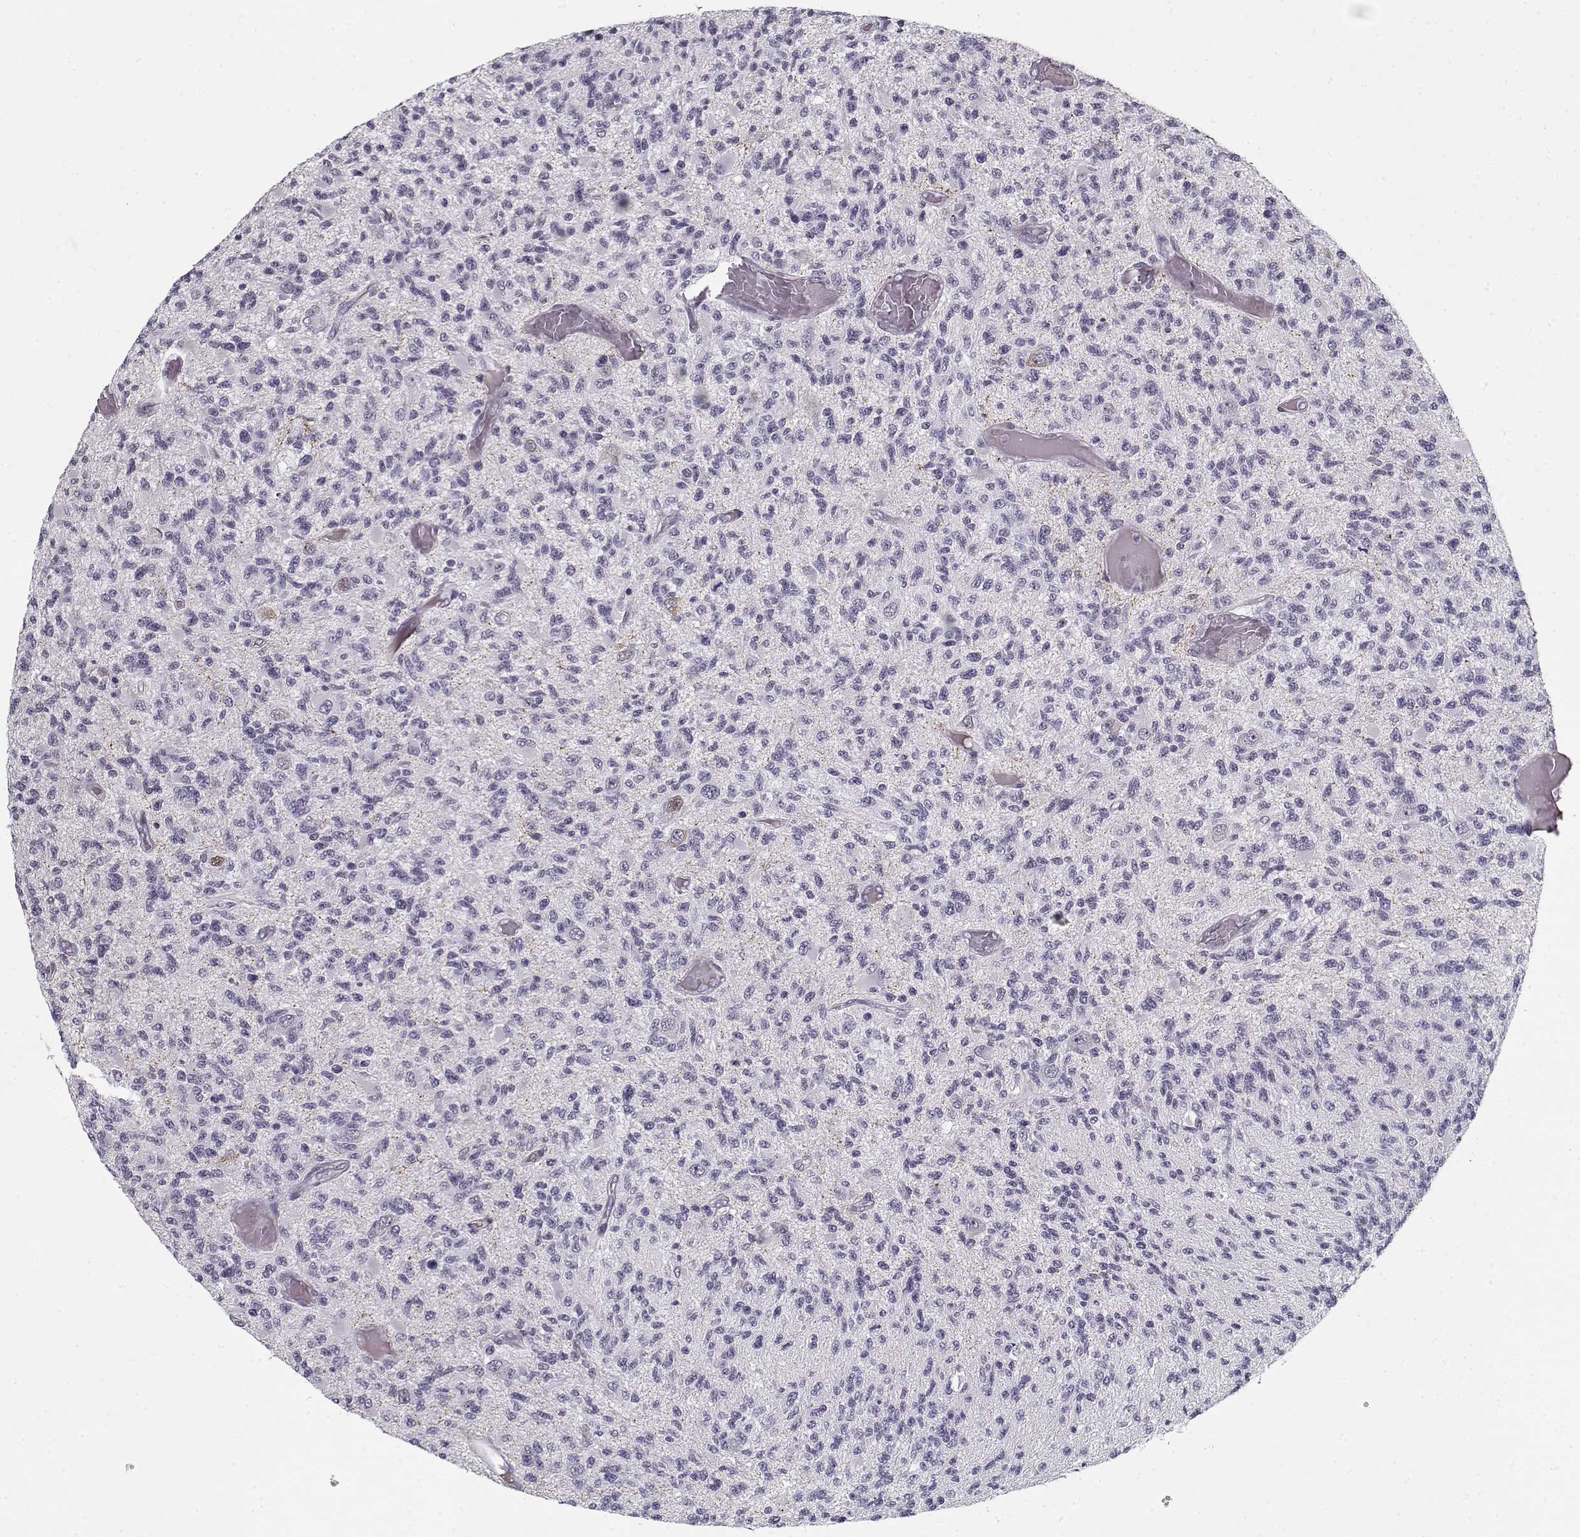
{"staining": {"intensity": "negative", "quantity": "none", "location": "none"}, "tissue": "glioma", "cell_type": "Tumor cells", "image_type": "cancer", "snomed": [{"axis": "morphology", "description": "Glioma, malignant, High grade"}, {"axis": "topography", "description": "Brain"}], "caption": "This is an immunohistochemistry image of human malignant glioma (high-grade). There is no positivity in tumor cells.", "gene": "SPACA9", "patient": {"sex": "female", "age": 63}}